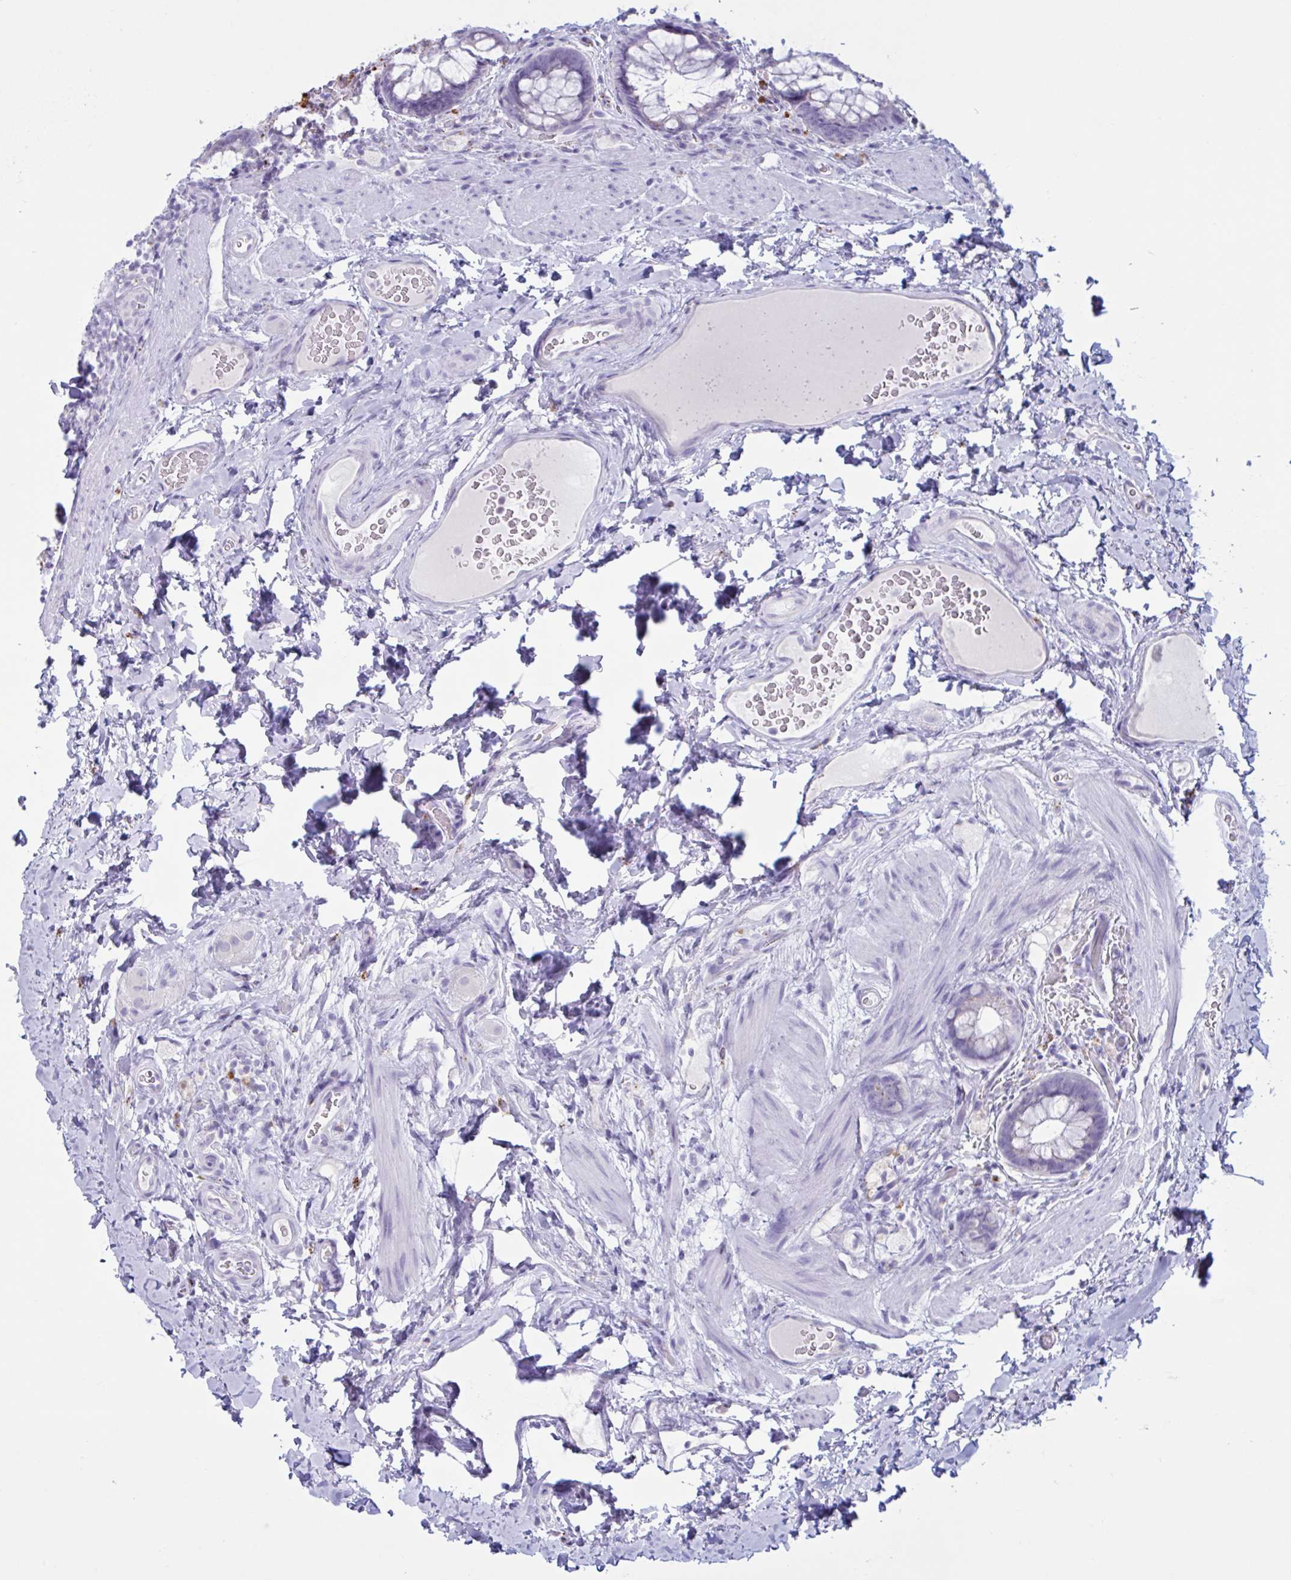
{"staining": {"intensity": "negative", "quantity": "none", "location": "none"}, "tissue": "rectum", "cell_type": "Glandular cells", "image_type": "normal", "snomed": [{"axis": "morphology", "description": "Normal tissue, NOS"}, {"axis": "topography", "description": "Rectum"}], "caption": "Protein analysis of unremarkable rectum exhibits no significant staining in glandular cells. Nuclei are stained in blue.", "gene": "XCL1", "patient": {"sex": "female", "age": 69}}